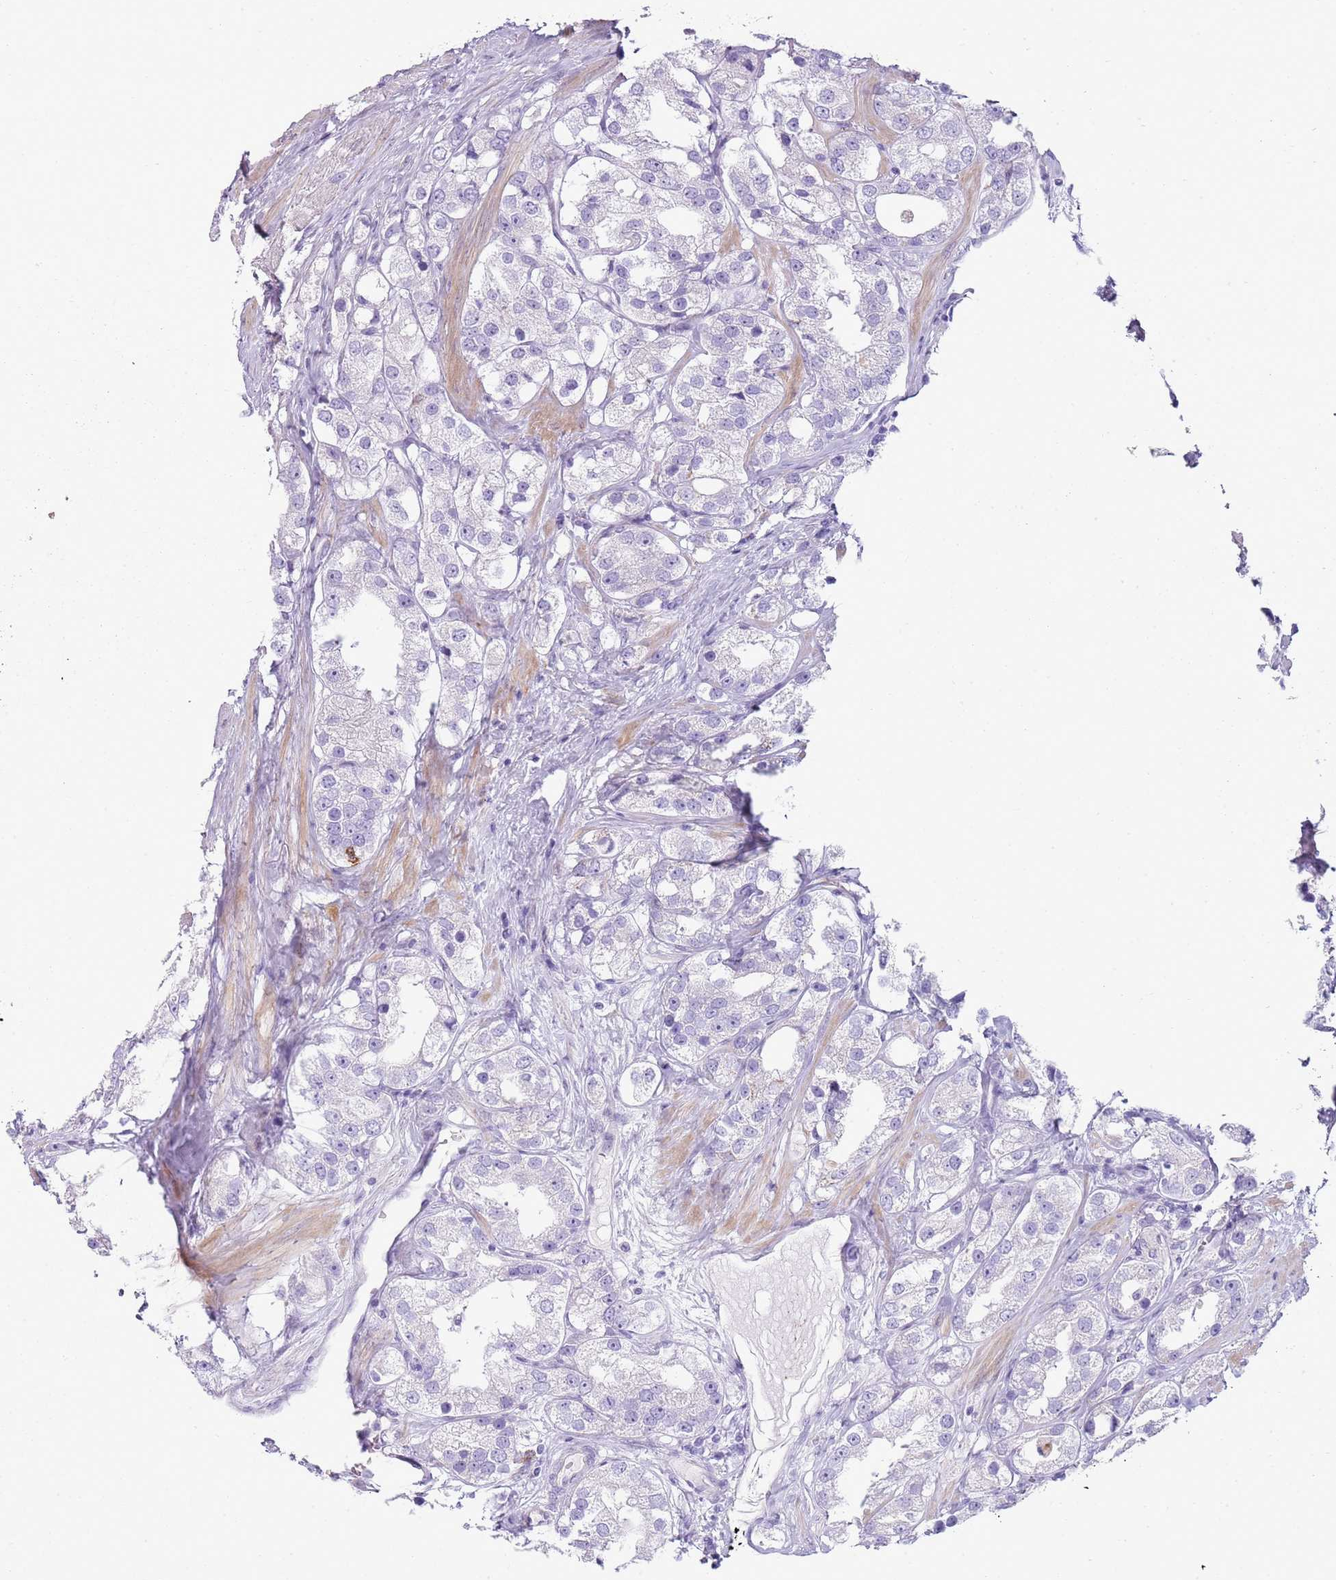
{"staining": {"intensity": "negative", "quantity": "none", "location": "none"}, "tissue": "prostate cancer", "cell_type": "Tumor cells", "image_type": "cancer", "snomed": [{"axis": "morphology", "description": "Adenocarcinoma, NOS"}, {"axis": "topography", "description": "Prostate"}], "caption": "Tumor cells show no significant protein expression in adenocarcinoma (prostate). (Immunohistochemistry (ihc), brightfield microscopy, high magnification).", "gene": "CD177", "patient": {"sex": "male", "age": 79}}